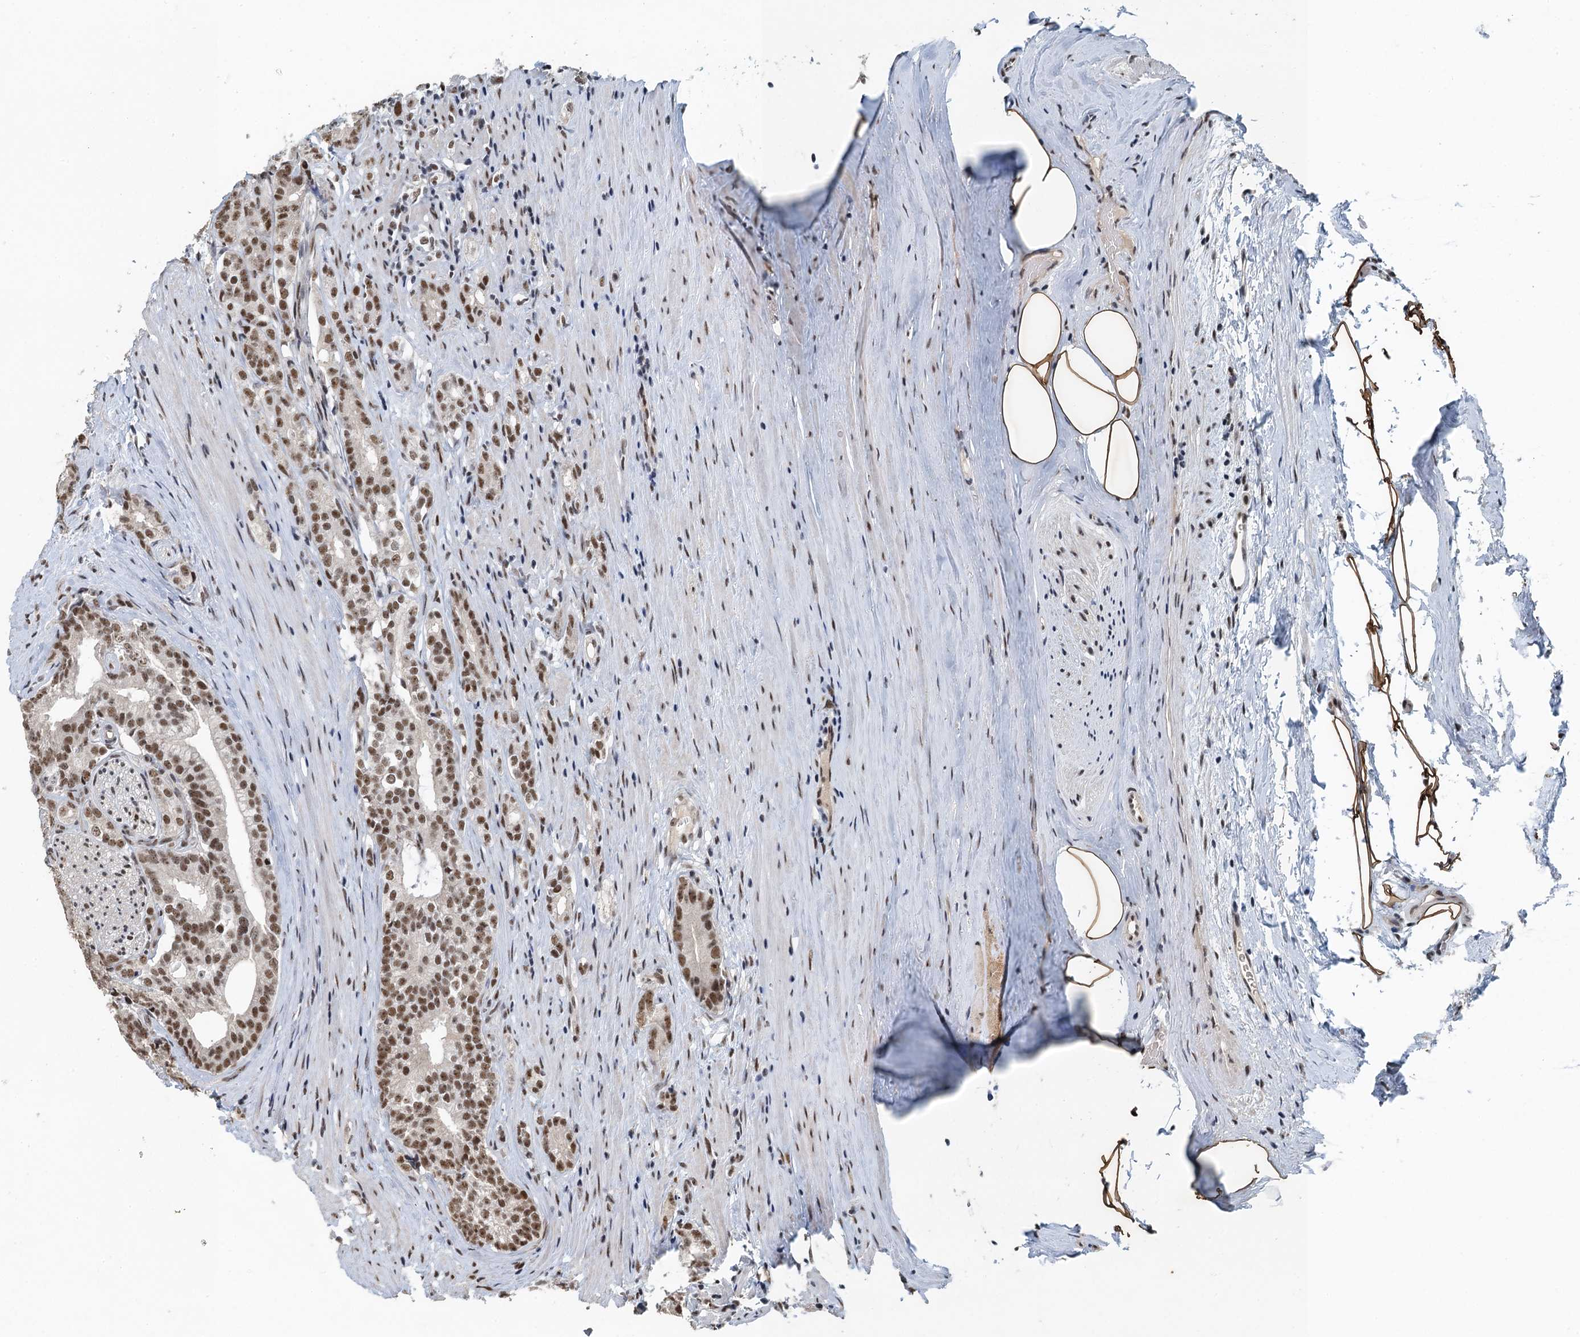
{"staining": {"intensity": "moderate", "quantity": ">75%", "location": "nuclear"}, "tissue": "prostate cancer", "cell_type": "Tumor cells", "image_type": "cancer", "snomed": [{"axis": "morphology", "description": "Adenocarcinoma, Low grade"}, {"axis": "topography", "description": "Prostate"}], "caption": "Approximately >75% of tumor cells in prostate cancer (low-grade adenocarcinoma) display moderate nuclear protein positivity as visualized by brown immunohistochemical staining.", "gene": "MTA3", "patient": {"sex": "male", "age": 71}}